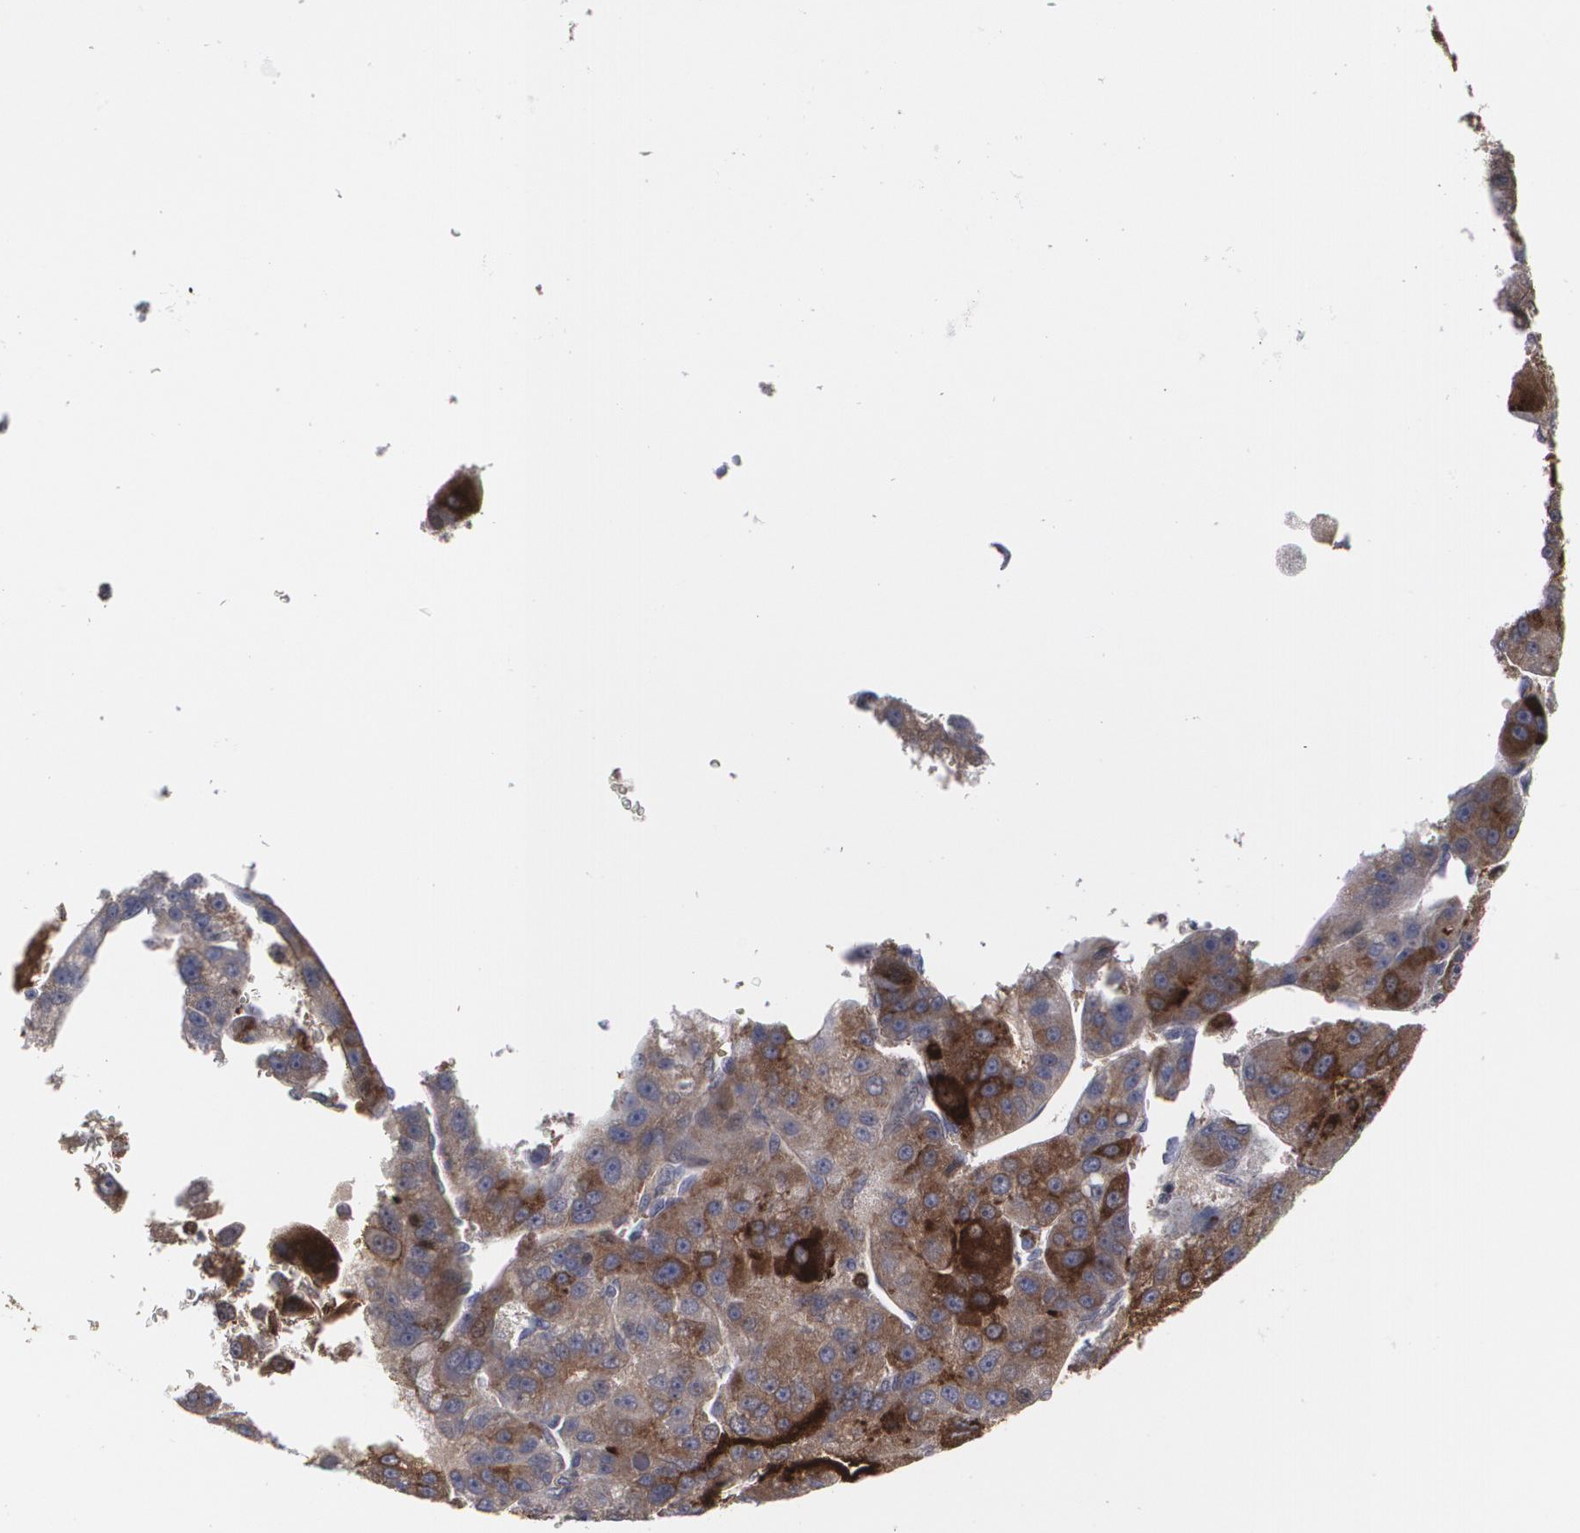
{"staining": {"intensity": "moderate", "quantity": "25%-75%", "location": "cytoplasmic/membranous"}, "tissue": "liver cancer", "cell_type": "Tumor cells", "image_type": "cancer", "snomed": [{"axis": "morphology", "description": "Carcinoma, Hepatocellular, NOS"}, {"axis": "topography", "description": "Liver"}], "caption": "Liver hepatocellular carcinoma stained with immunohistochemistry (IHC) shows moderate cytoplasmic/membranous positivity in about 25%-75% of tumor cells.", "gene": "LRG1", "patient": {"sex": "male", "age": 76}}